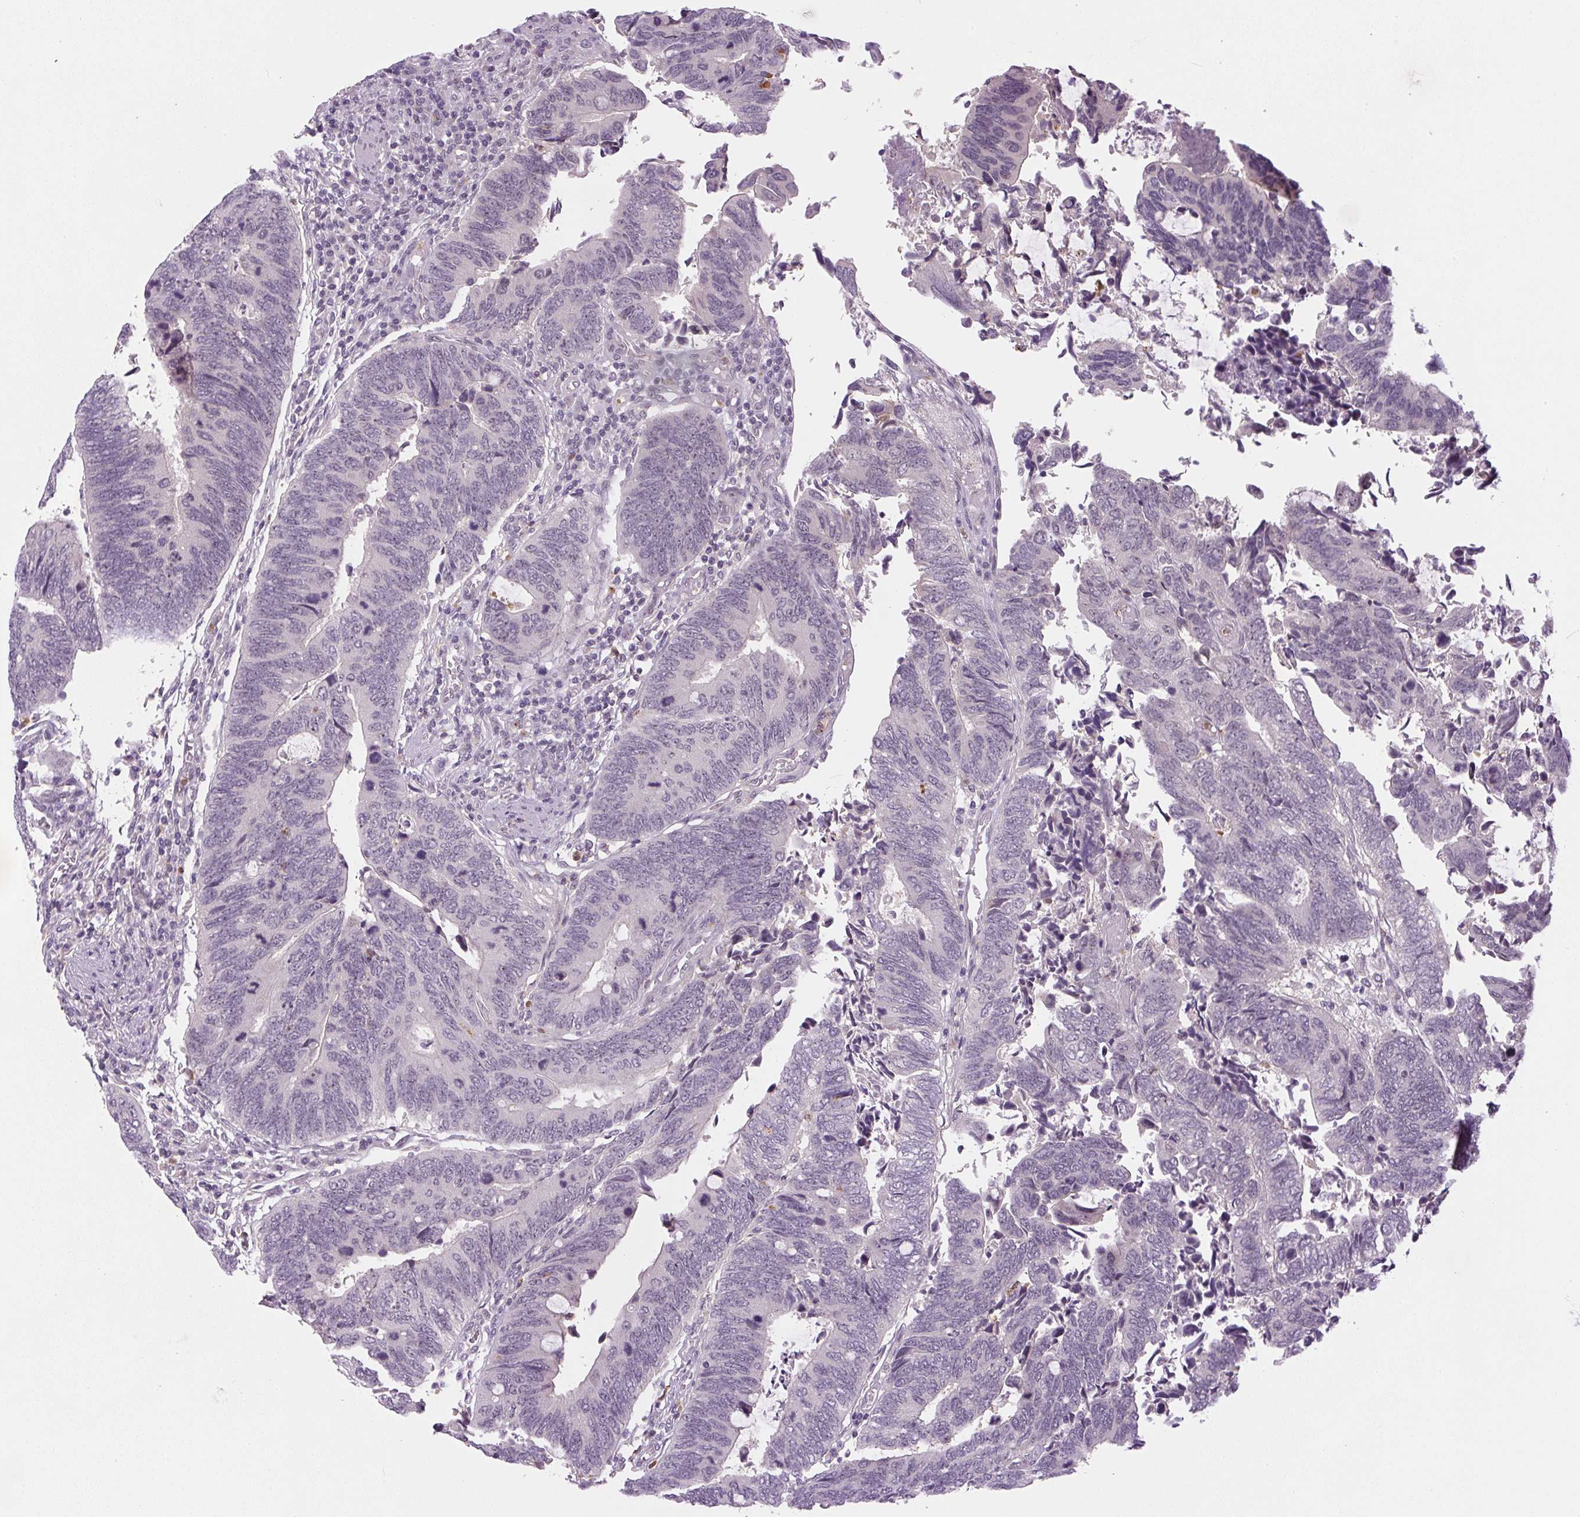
{"staining": {"intensity": "negative", "quantity": "none", "location": "none"}, "tissue": "colorectal cancer", "cell_type": "Tumor cells", "image_type": "cancer", "snomed": [{"axis": "morphology", "description": "Adenocarcinoma, NOS"}, {"axis": "topography", "description": "Colon"}], "caption": "Colorectal adenocarcinoma was stained to show a protein in brown. There is no significant expression in tumor cells. Brightfield microscopy of immunohistochemistry stained with DAB (3,3'-diaminobenzidine) (brown) and hematoxylin (blue), captured at high magnification.", "gene": "SGF29", "patient": {"sex": "male", "age": 87}}